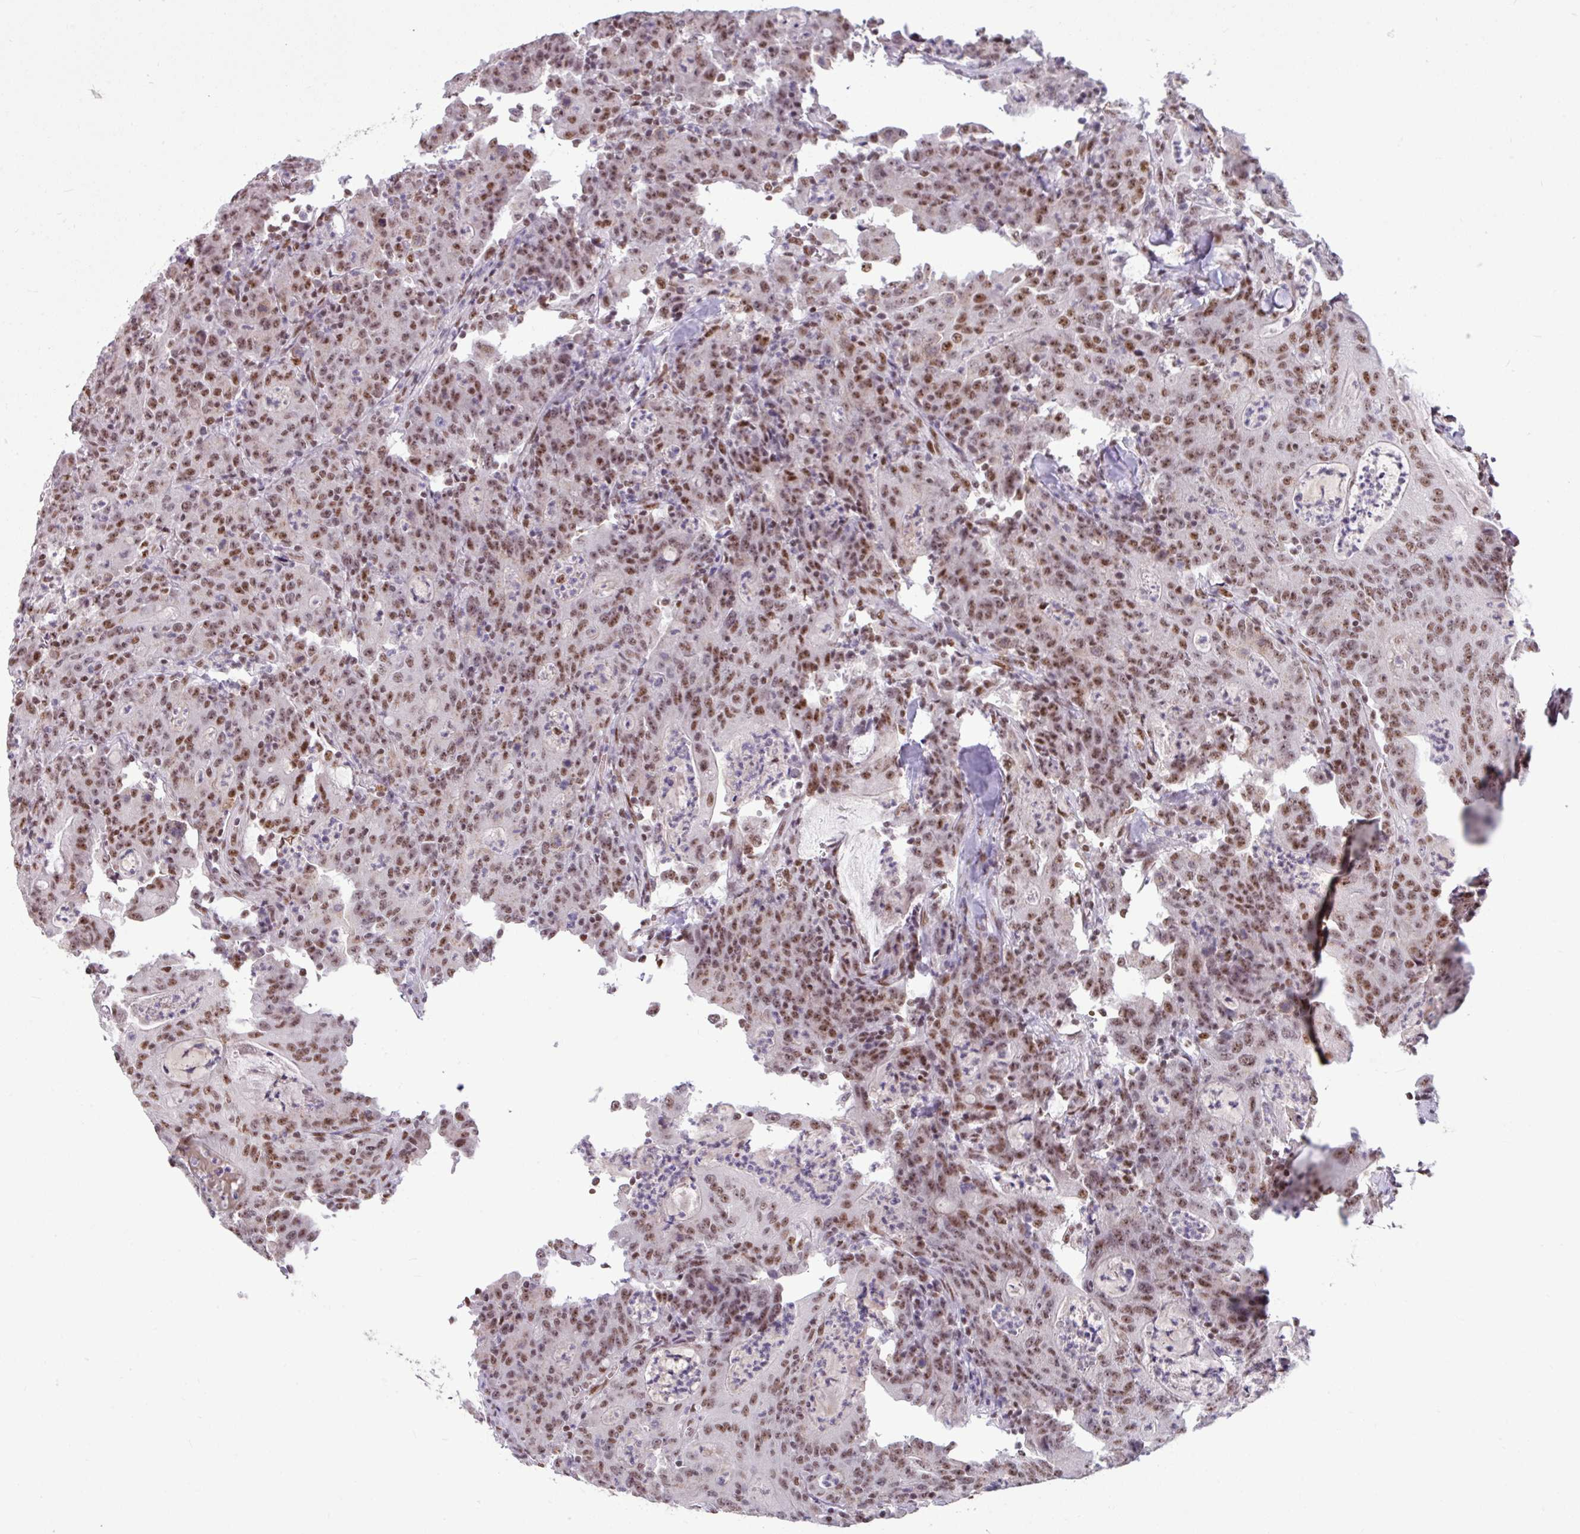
{"staining": {"intensity": "moderate", "quantity": ">75%", "location": "nuclear"}, "tissue": "colorectal cancer", "cell_type": "Tumor cells", "image_type": "cancer", "snomed": [{"axis": "morphology", "description": "Adenocarcinoma, NOS"}, {"axis": "topography", "description": "Colon"}], "caption": "Immunohistochemical staining of human colorectal cancer (adenocarcinoma) demonstrates medium levels of moderate nuclear protein staining in approximately >75% of tumor cells.", "gene": "TDG", "patient": {"sex": "male", "age": 83}}